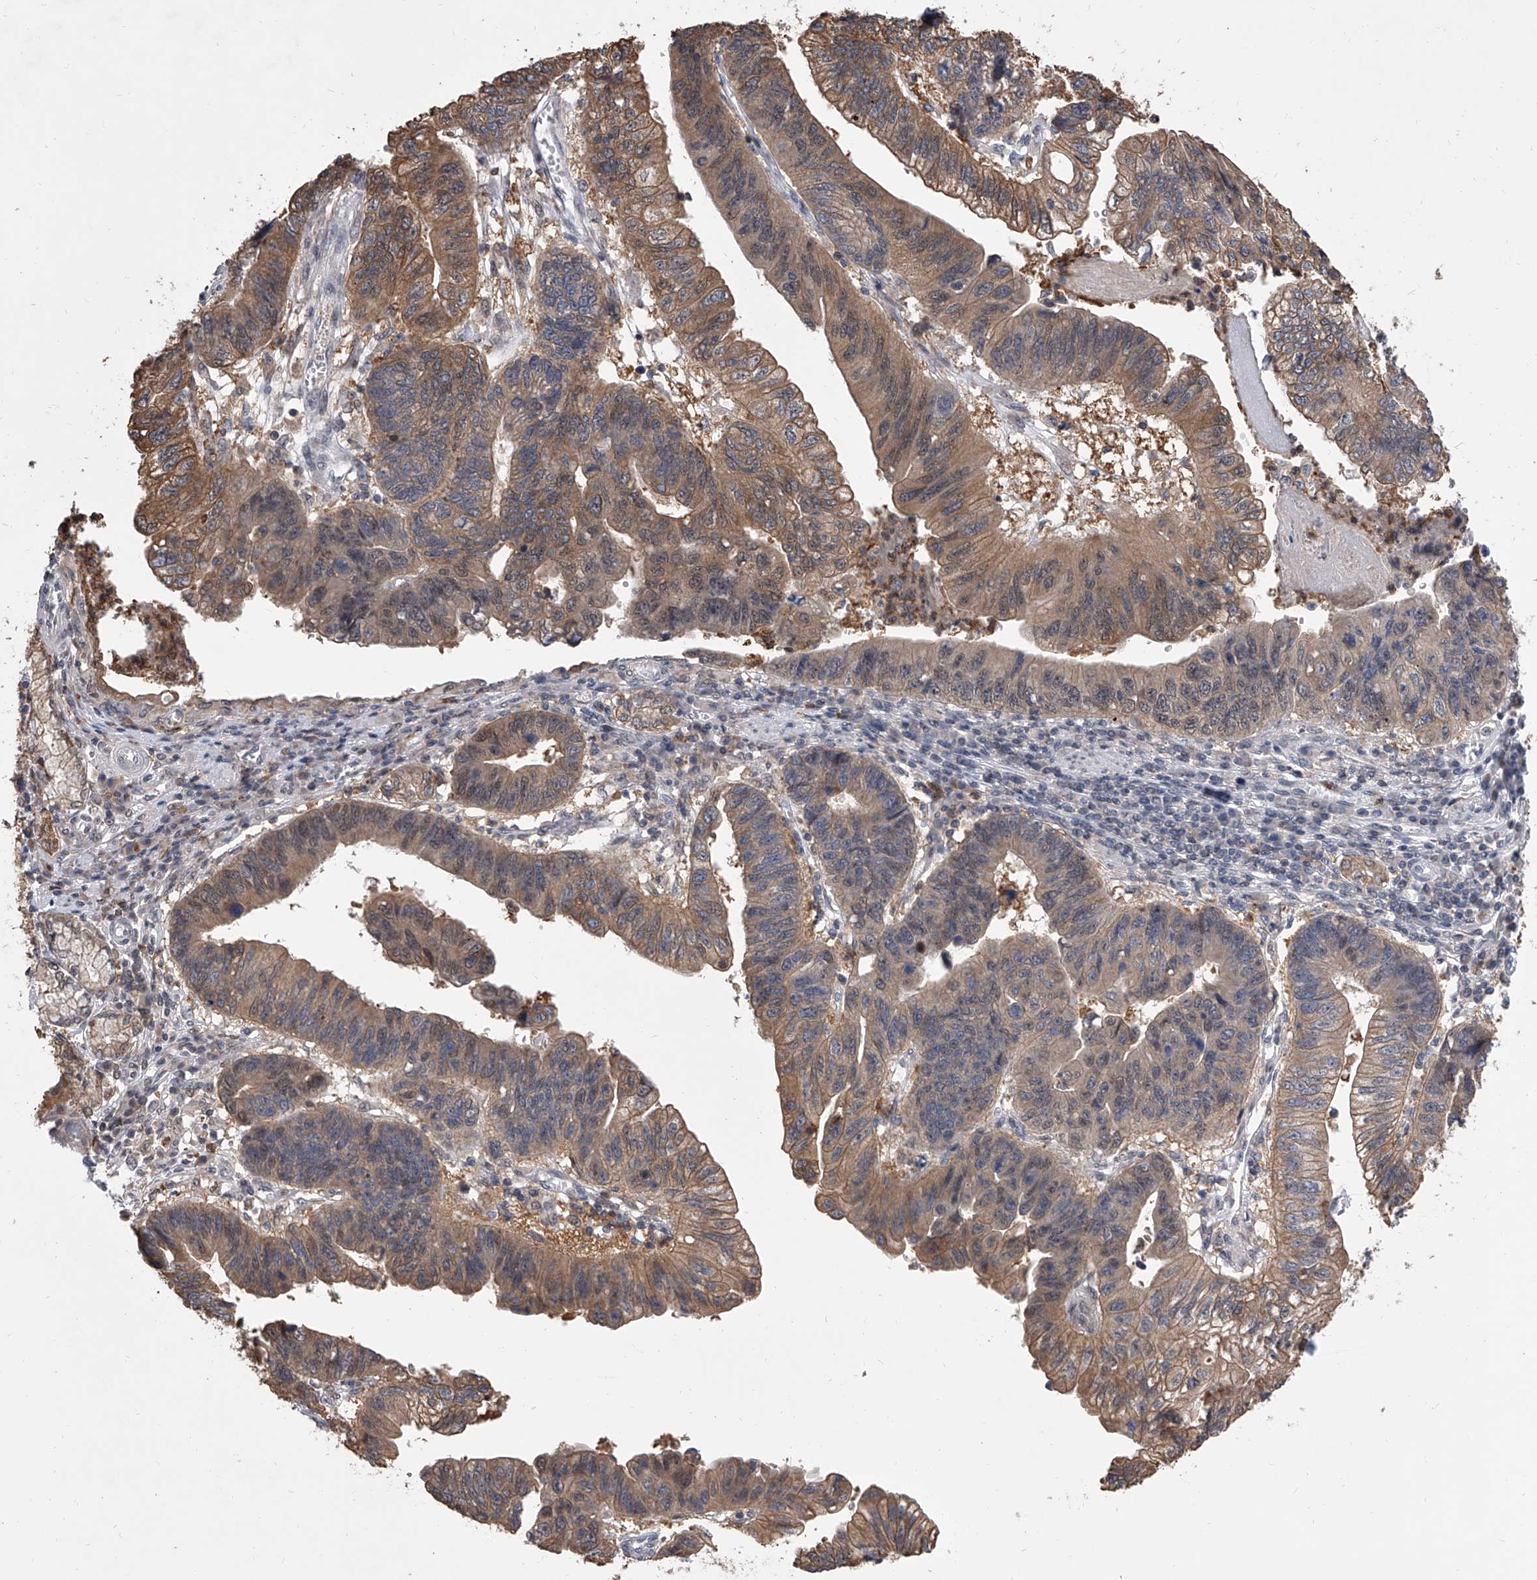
{"staining": {"intensity": "moderate", "quantity": ">75%", "location": "cytoplasmic/membranous"}, "tissue": "stomach cancer", "cell_type": "Tumor cells", "image_type": "cancer", "snomed": [{"axis": "morphology", "description": "Adenocarcinoma, NOS"}, {"axis": "topography", "description": "Stomach"}], "caption": "Brown immunohistochemical staining in human stomach cancer (adenocarcinoma) reveals moderate cytoplasmic/membranous expression in about >75% of tumor cells. (DAB IHC with brightfield microscopy, high magnification).", "gene": "BHLHE23", "patient": {"sex": "male", "age": 59}}